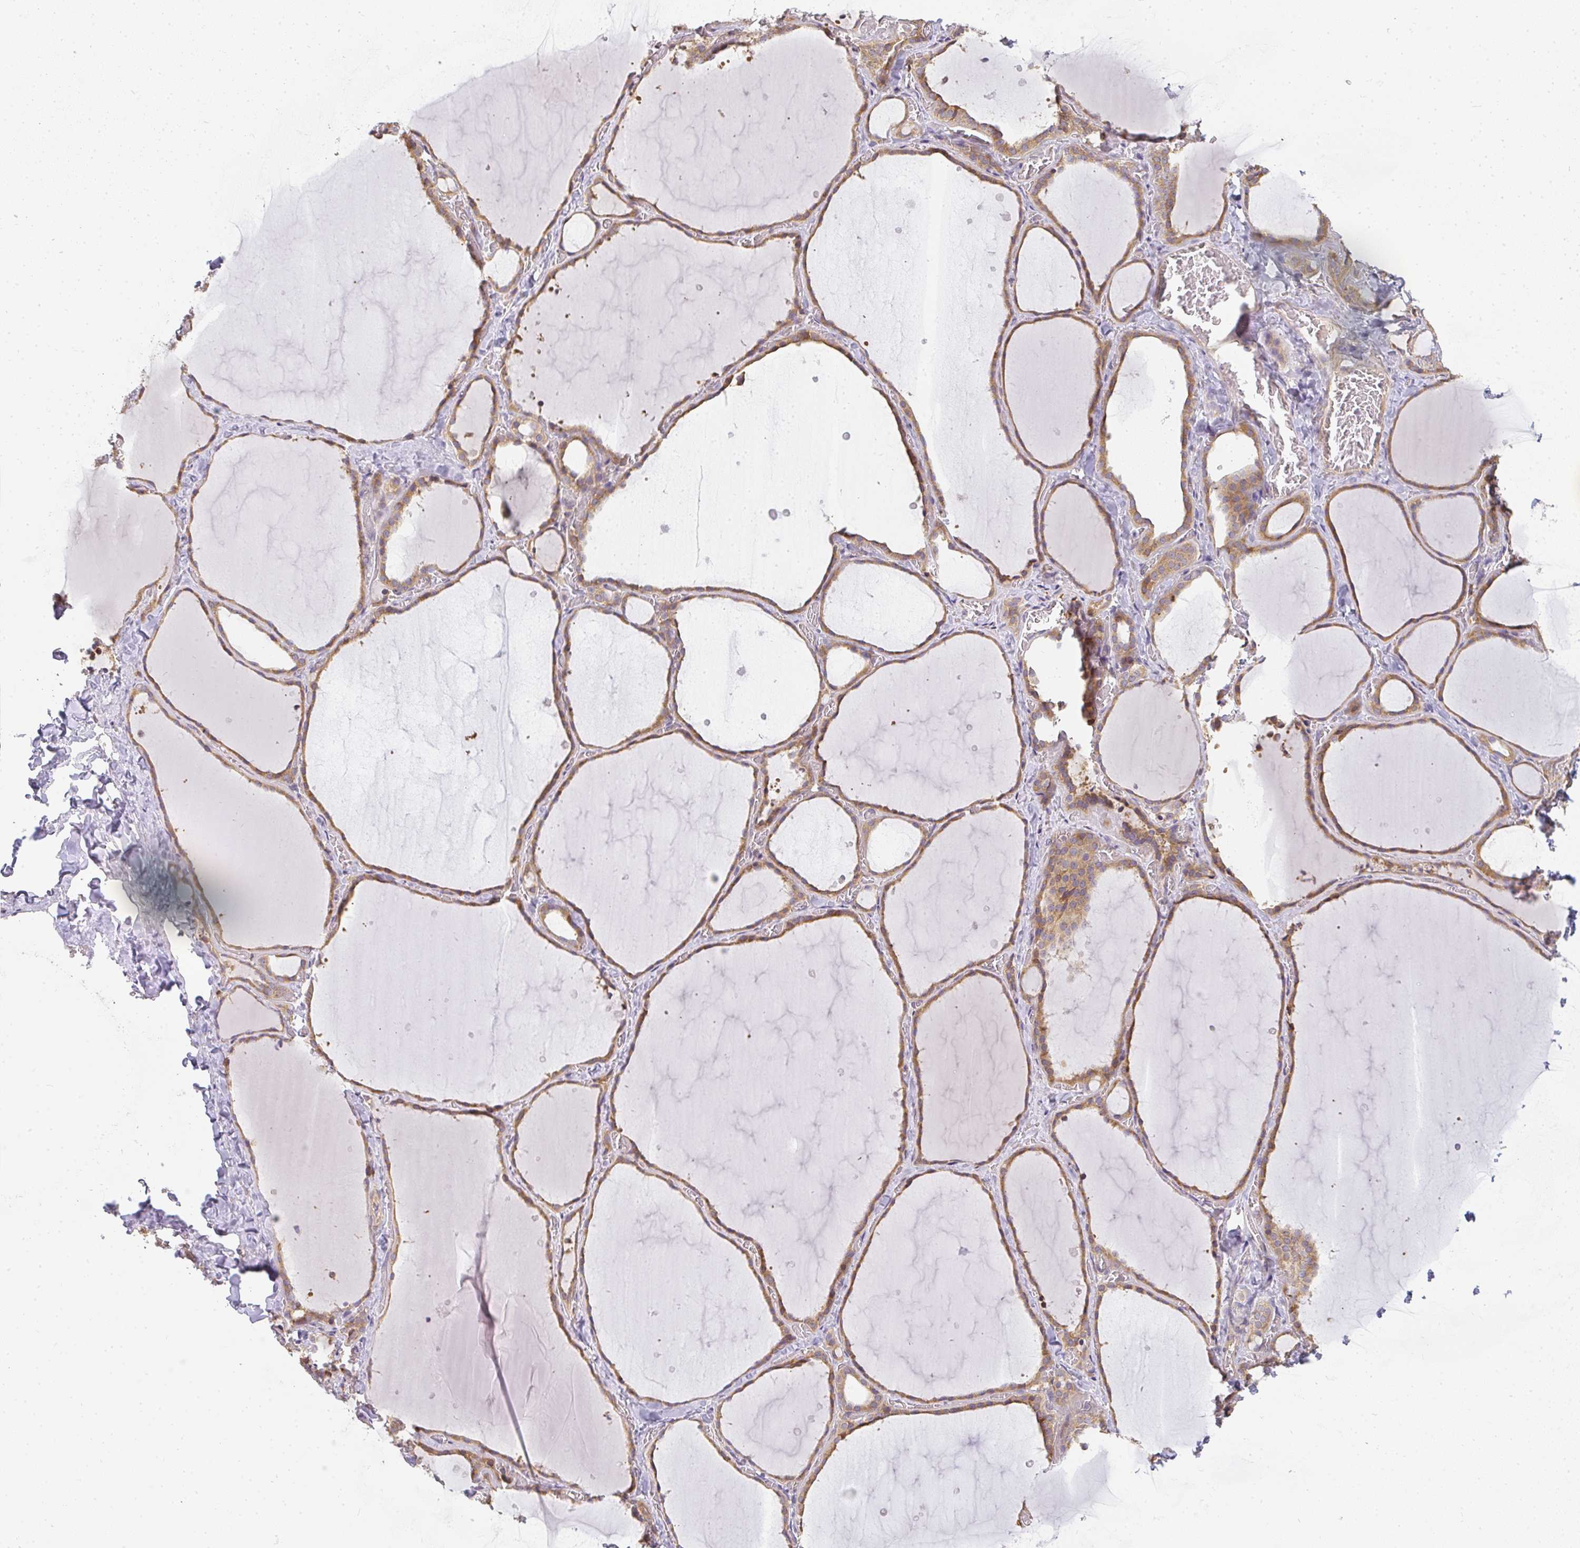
{"staining": {"intensity": "moderate", "quantity": ">75%", "location": "cytoplasmic/membranous"}, "tissue": "thyroid gland", "cell_type": "Glandular cells", "image_type": "normal", "snomed": [{"axis": "morphology", "description": "Normal tissue, NOS"}, {"axis": "topography", "description": "Thyroid gland"}], "caption": "Immunohistochemistry photomicrograph of unremarkable thyroid gland: thyroid gland stained using immunohistochemistry reveals medium levels of moderate protein expression localized specifically in the cytoplasmic/membranous of glandular cells, appearing as a cytoplasmic/membranous brown color.", "gene": "SLC35B3", "patient": {"sex": "female", "age": 36}}